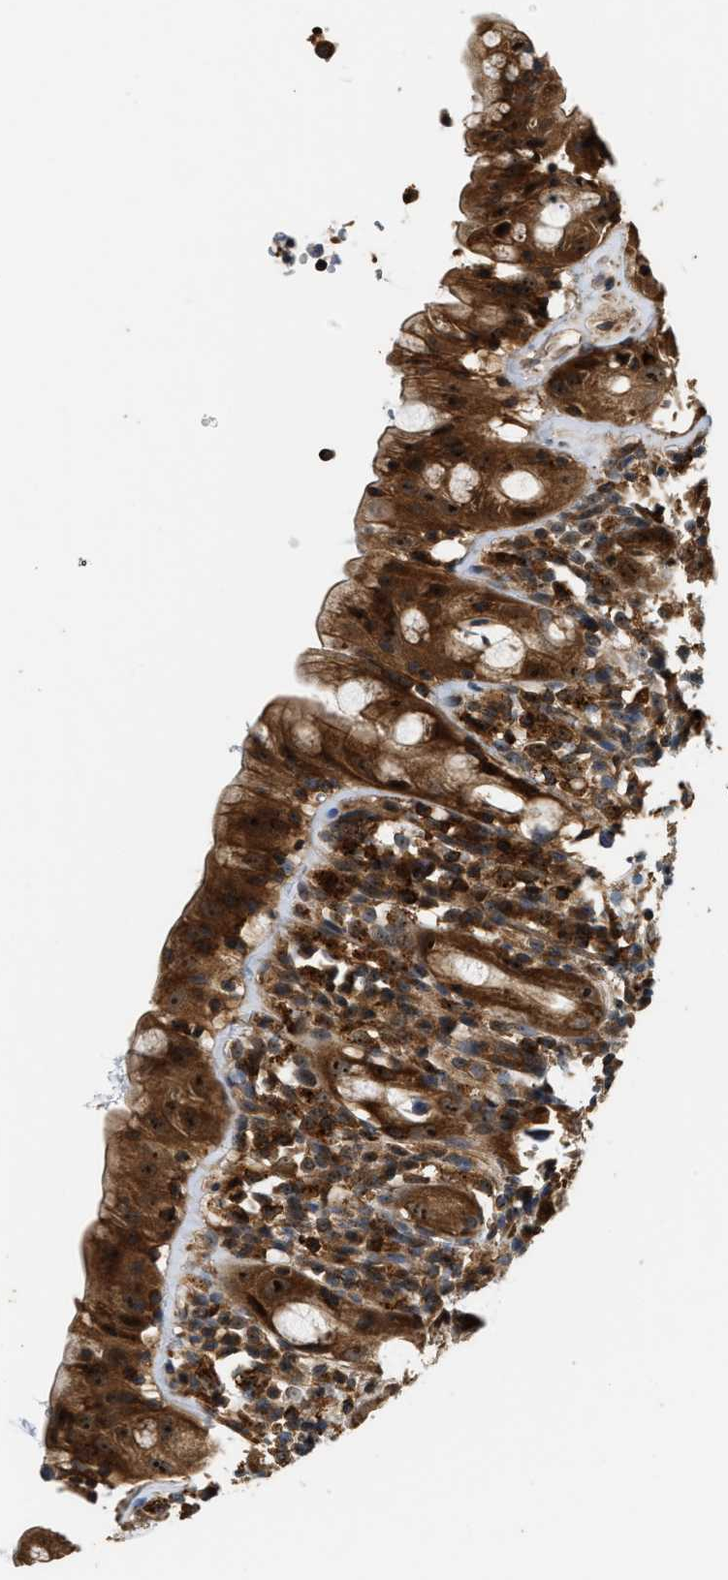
{"staining": {"intensity": "strong", "quantity": ">75%", "location": "cytoplasmic/membranous"}, "tissue": "rectum", "cell_type": "Glandular cells", "image_type": "normal", "snomed": [{"axis": "morphology", "description": "Normal tissue, NOS"}, {"axis": "topography", "description": "Rectum"}], "caption": "Rectum was stained to show a protein in brown. There is high levels of strong cytoplasmic/membranous positivity in about >75% of glandular cells. (brown staining indicates protein expression, while blue staining denotes nuclei).", "gene": "SNX5", "patient": {"sex": "male", "age": 44}}